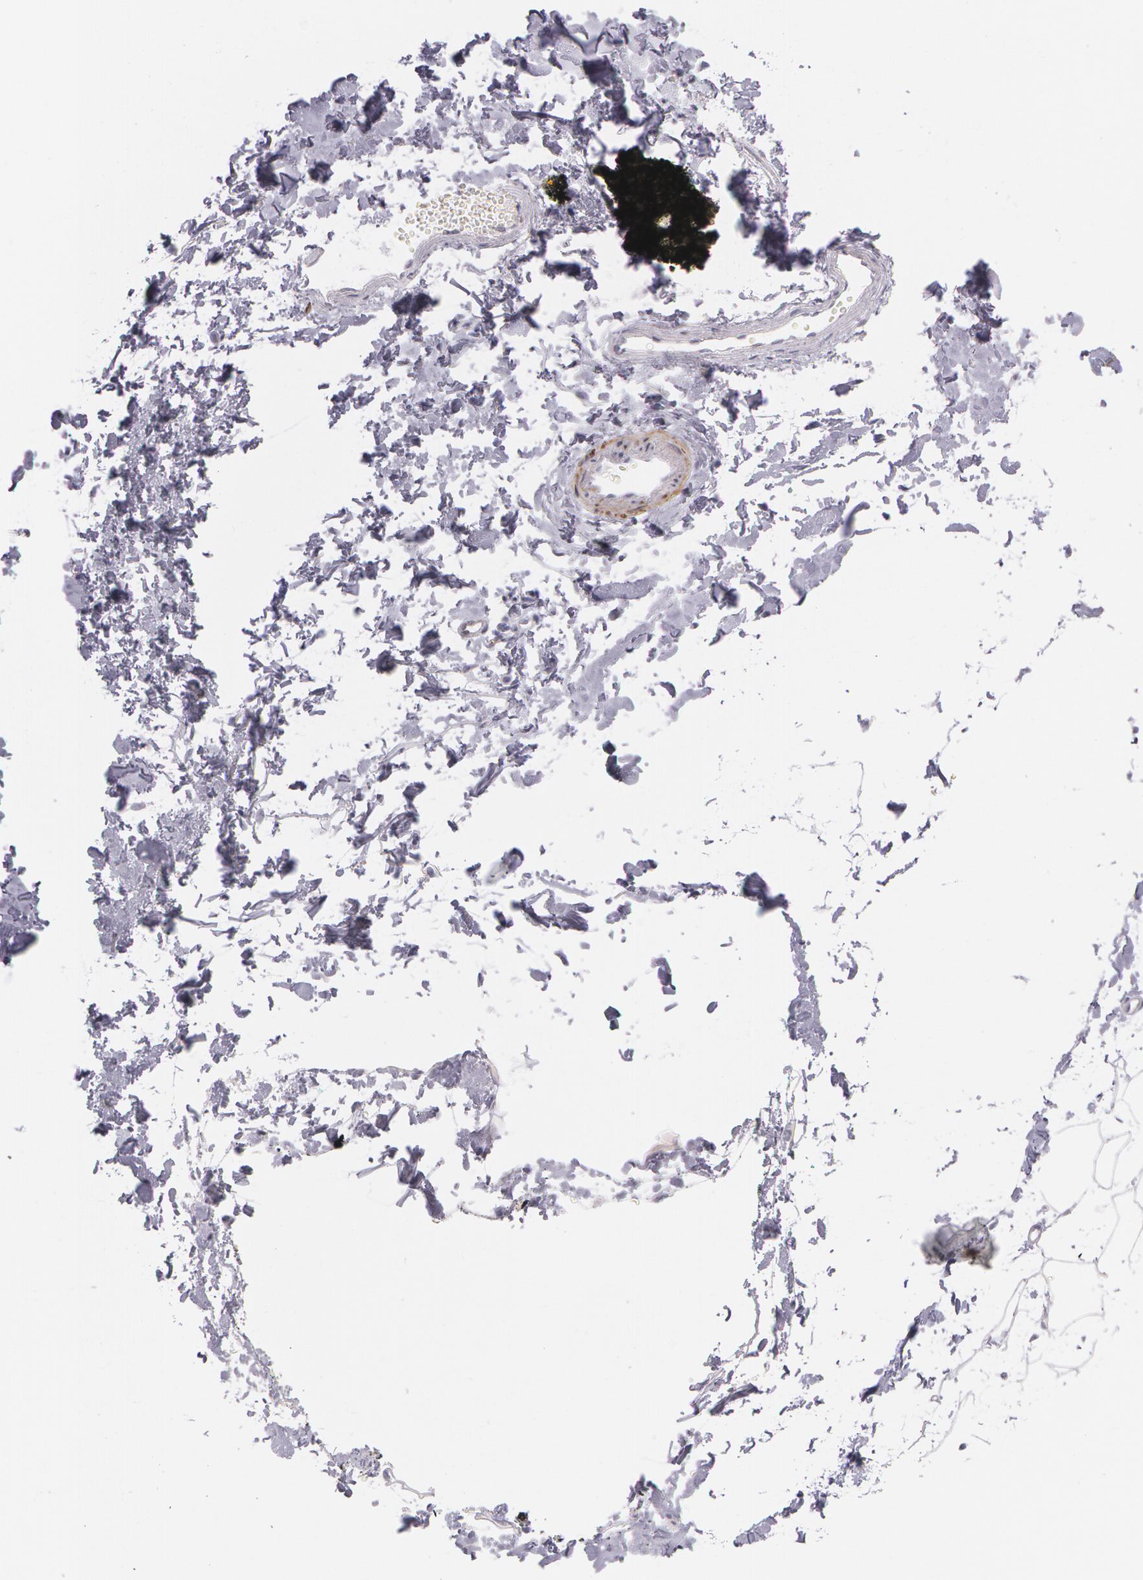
{"staining": {"intensity": "negative", "quantity": "none", "location": "none"}, "tissue": "adipose tissue", "cell_type": "Adipocytes", "image_type": "normal", "snomed": [{"axis": "morphology", "description": "Normal tissue, NOS"}, {"axis": "topography", "description": "Breast"}], "caption": "Unremarkable adipose tissue was stained to show a protein in brown. There is no significant expression in adipocytes.", "gene": "SNCG", "patient": {"sex": "female", "age": 45}}